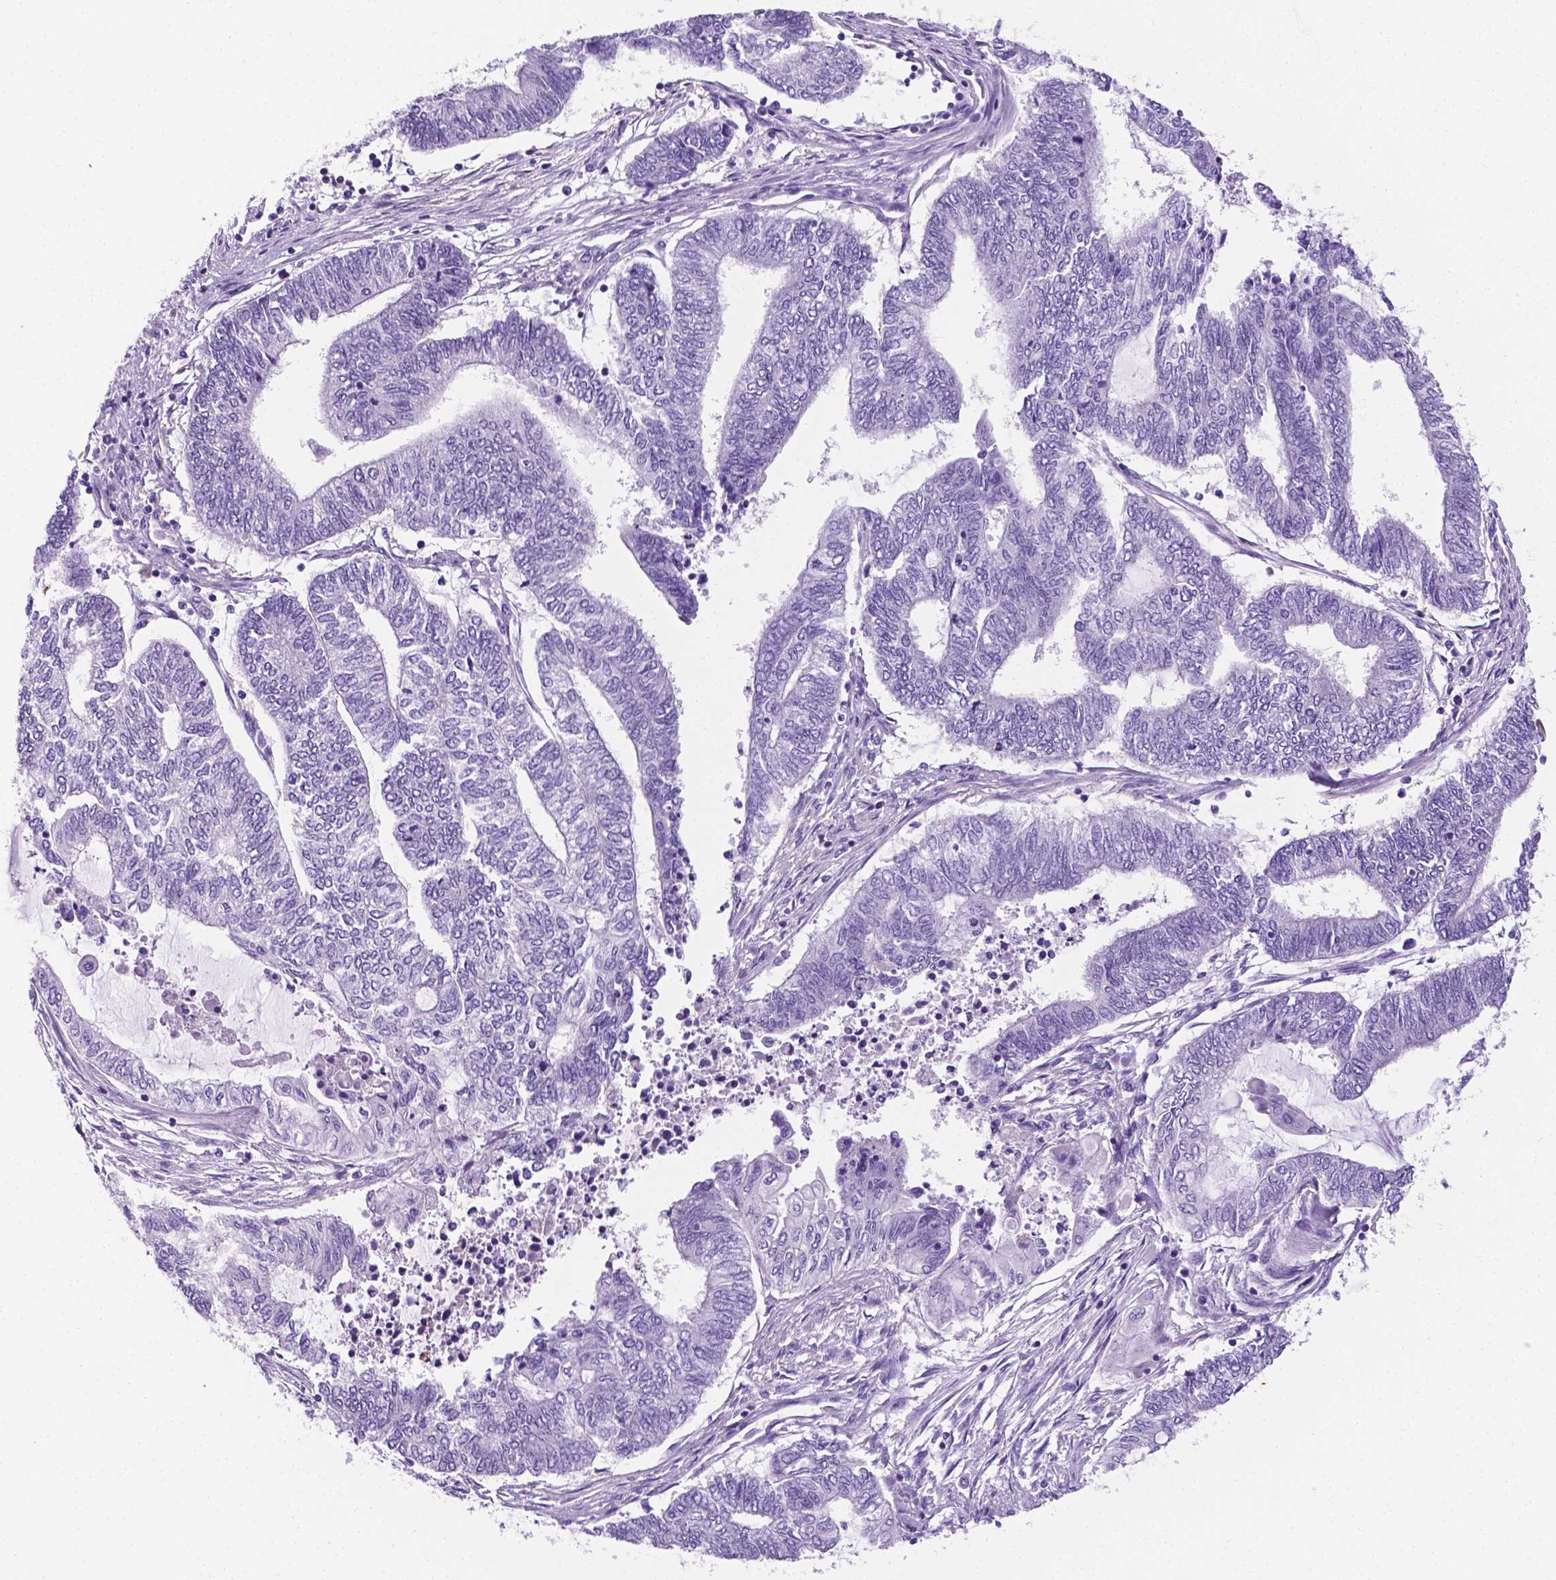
{"staining": {"intensity": "negative", "quantity": "none", "location": "none"}, "tissue": "endometrial cancer", "cell_type": "Tumor cells", "image_type": "cancer", "snomed": [{"axis": "morphology", "description": "Adenocarcinoma, NOS"}, {"axis": "topography", "description": "Uterus"}, {"axis": "topography", "description": "Endometrium"}], "caption": "Endometrial cancer stained for a protein using IHC displays no expression tumor cells.", "gene": "APOE", "patient": {"sex": "female", "age": 70}}